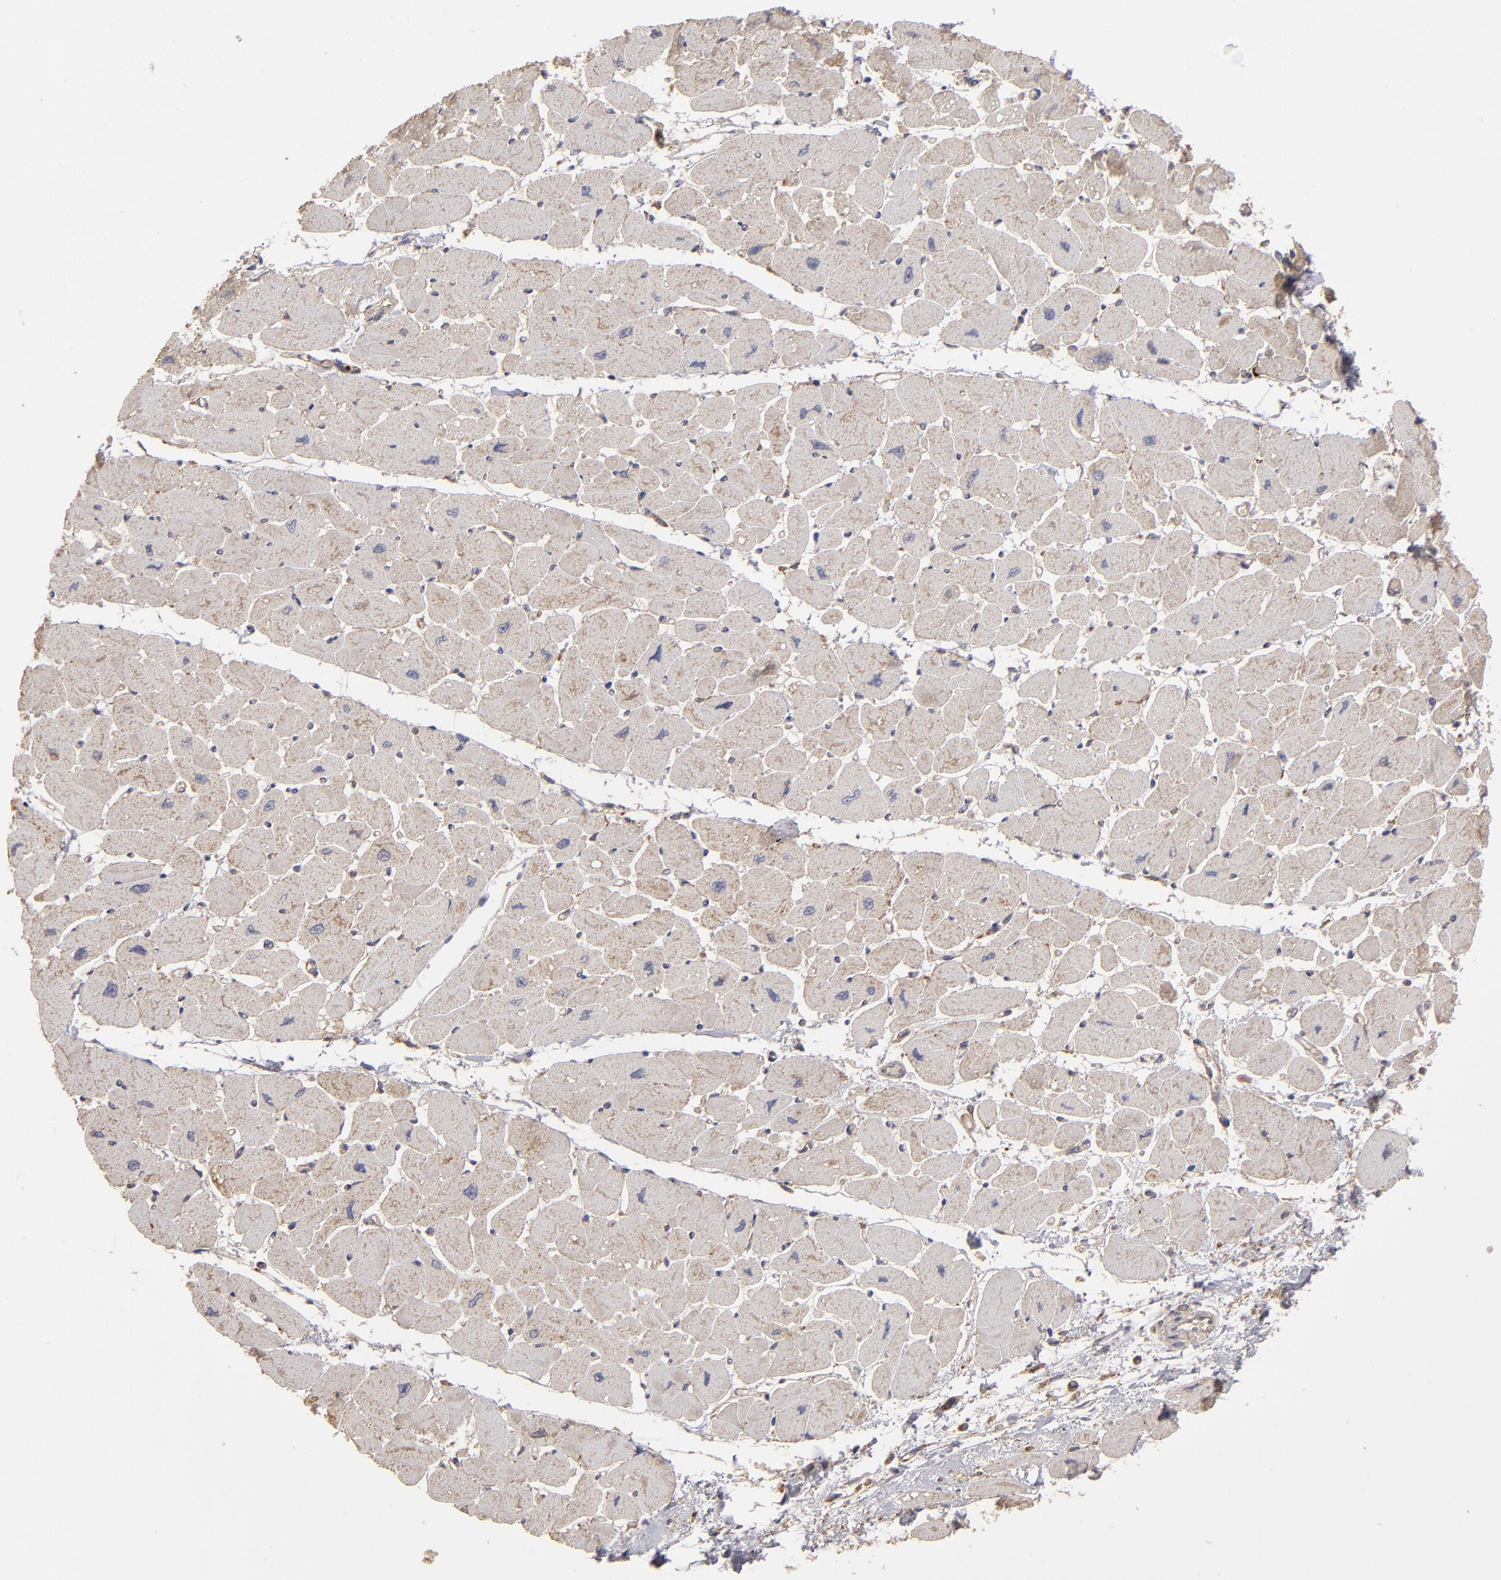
{"staining": {"intensity": "weak", "quantity": "25%-75%", "location": "cytoplasmic/membranous"}, "tissue": "heart muscle", "cell_type": "Cardiomyocytes", "image_type": "normal", "snomed": [{"axis": "morphology", "description": "Normal tissue, NOS"}, {"axis": "topography", "description": "Heart"}], "caption": "The image exhibits immunohistochemical staining of normal heart muscle. There is weak cytoplasmic/membranous positivity is appreciated in approximately 25%-75% of cardiomyocytes.", "gene": "ITGB5", "patient": {"sex": "female", "age": 54}}